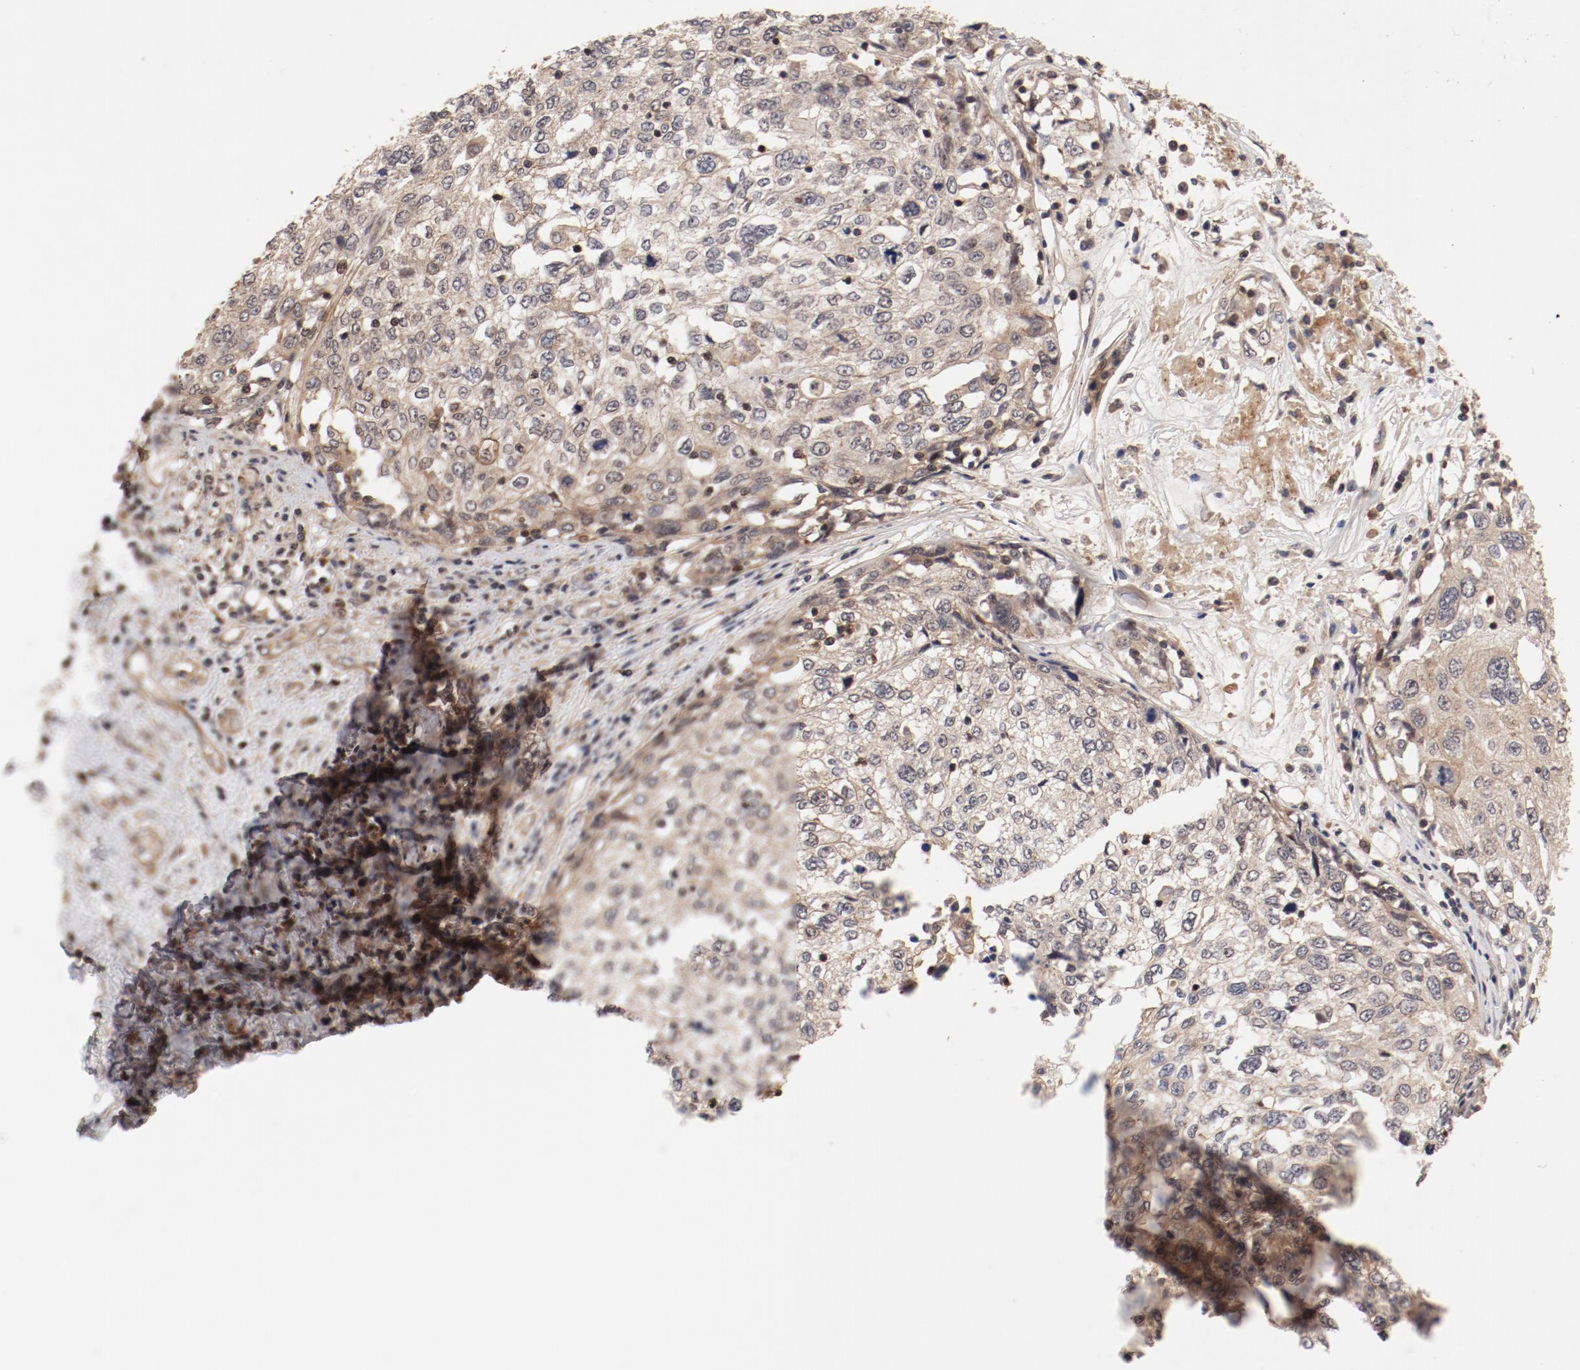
{"staining": {"intensity": "weak", "quantity": ">75%", "location": "cytoplasmic/membranous"}, "tissue": "cervical cancer", "cell_type": "Tumor cells", "image_type": "cancer", "snomed": [{"axis": "morphology", "description": "Squamous cell carcinoma, NOS"}, {"axis": "topography", "description": "Cervix"}], "caption": "Cervical squamous cell carcinoma was stained to show a protein in brown. There is low levels of weak cytoplasmic/membranous staining in approximately >75% of tumor cells. (Stains: DAB in brown, nuclei in blue, Microscopy: brightfield microscopy at high magnification).", "gene": "GUF1", "patient": {"sex": "female", "age": 57}}